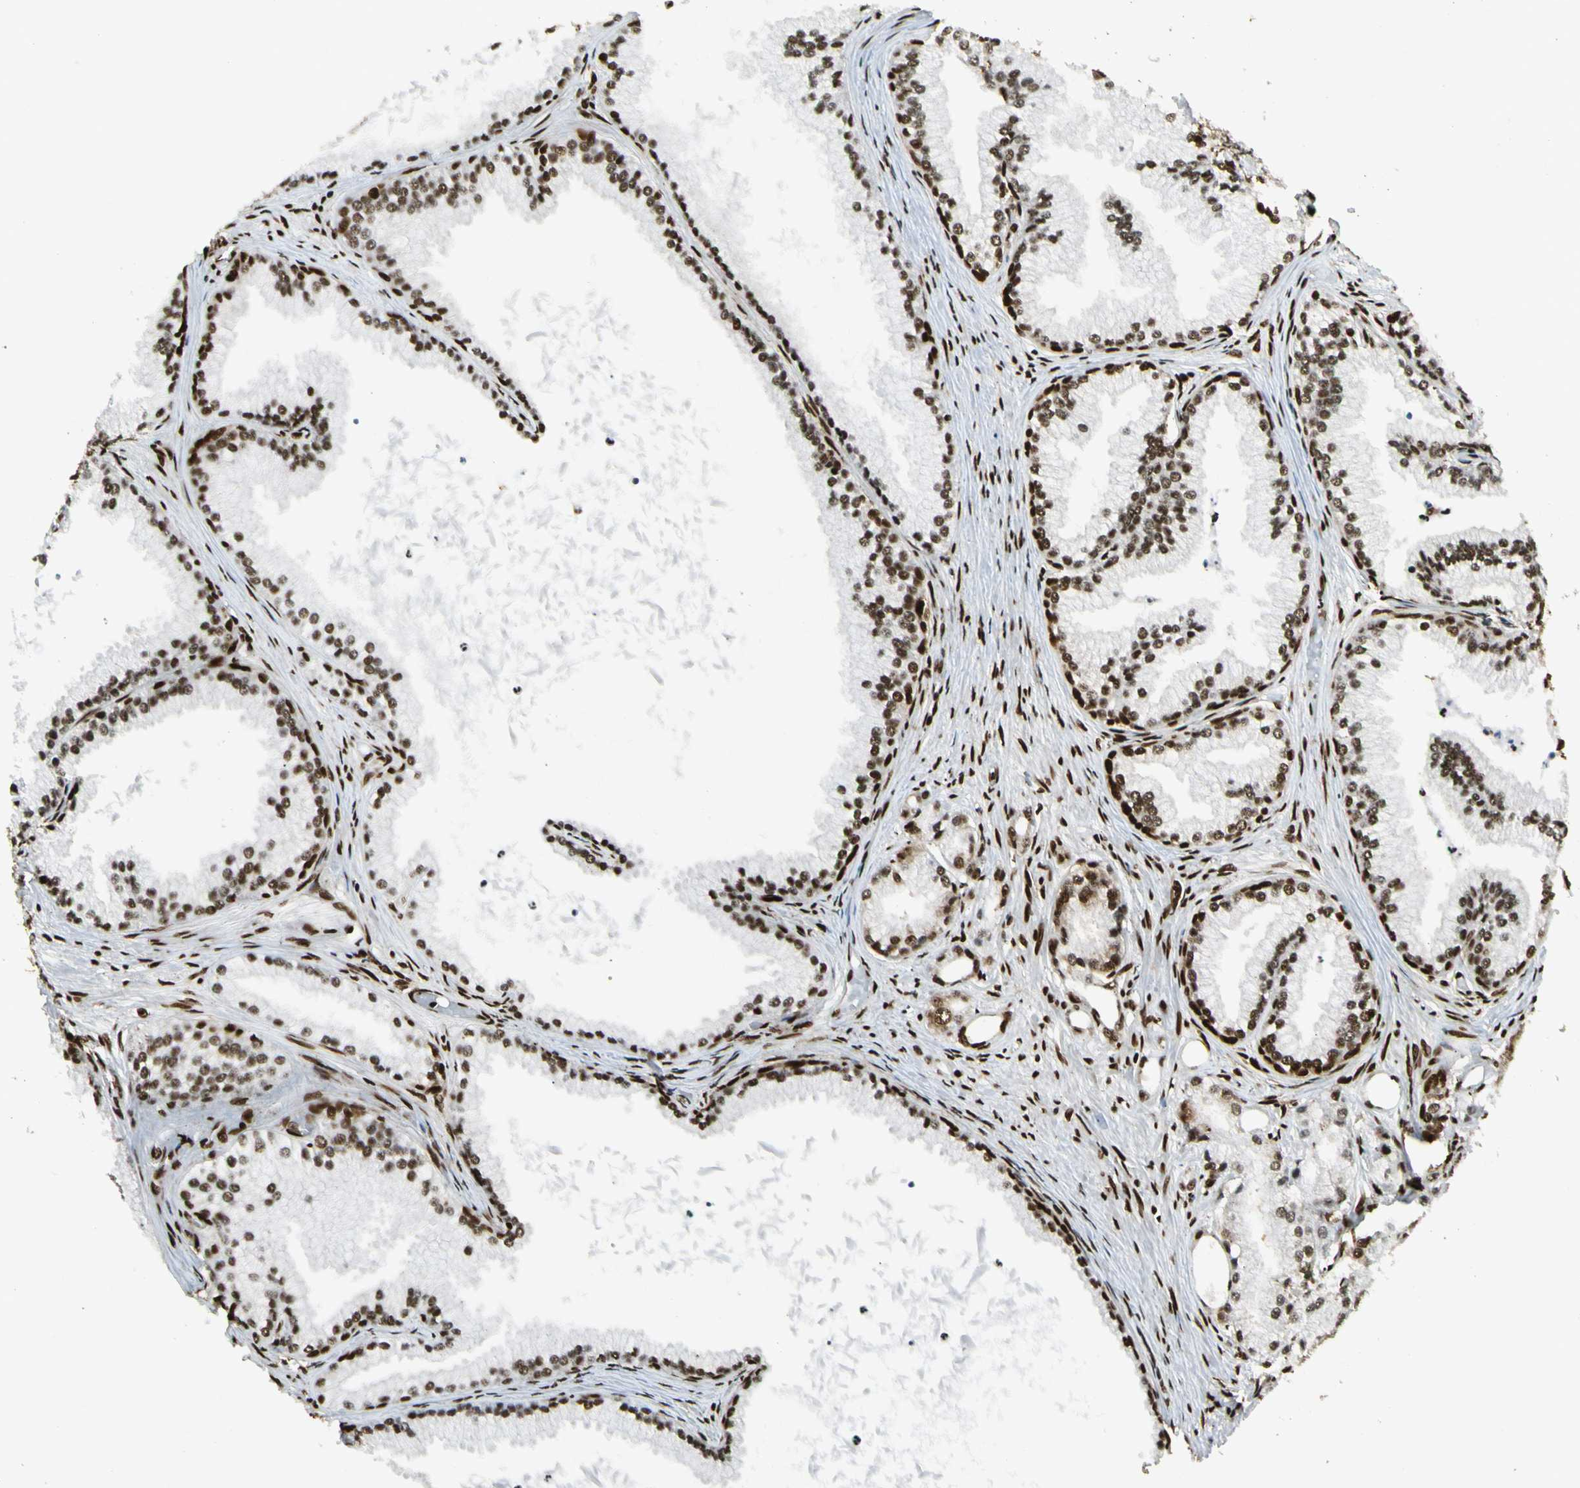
{"staining": {"intensity": "strong", "quantity": ">75%", "location": "nuclear"}, "tissue": "prostate cancer", "cell_type": "Tumor cells", "image_type": "cancer", "snomed": [{"axis": "morphology", "description": "Adenocarcinoma, Low grade"}, {"axis": "topography", "description": "Prostate"}], "caption": "This is a micrograph of IHC staining of prostate cancer (adenocarcinoma (low-grade)), which shows strong expression in the nuclear of tumor cells.", "gene": "FUS", "patient": {"sex": "male", "age": 72}}